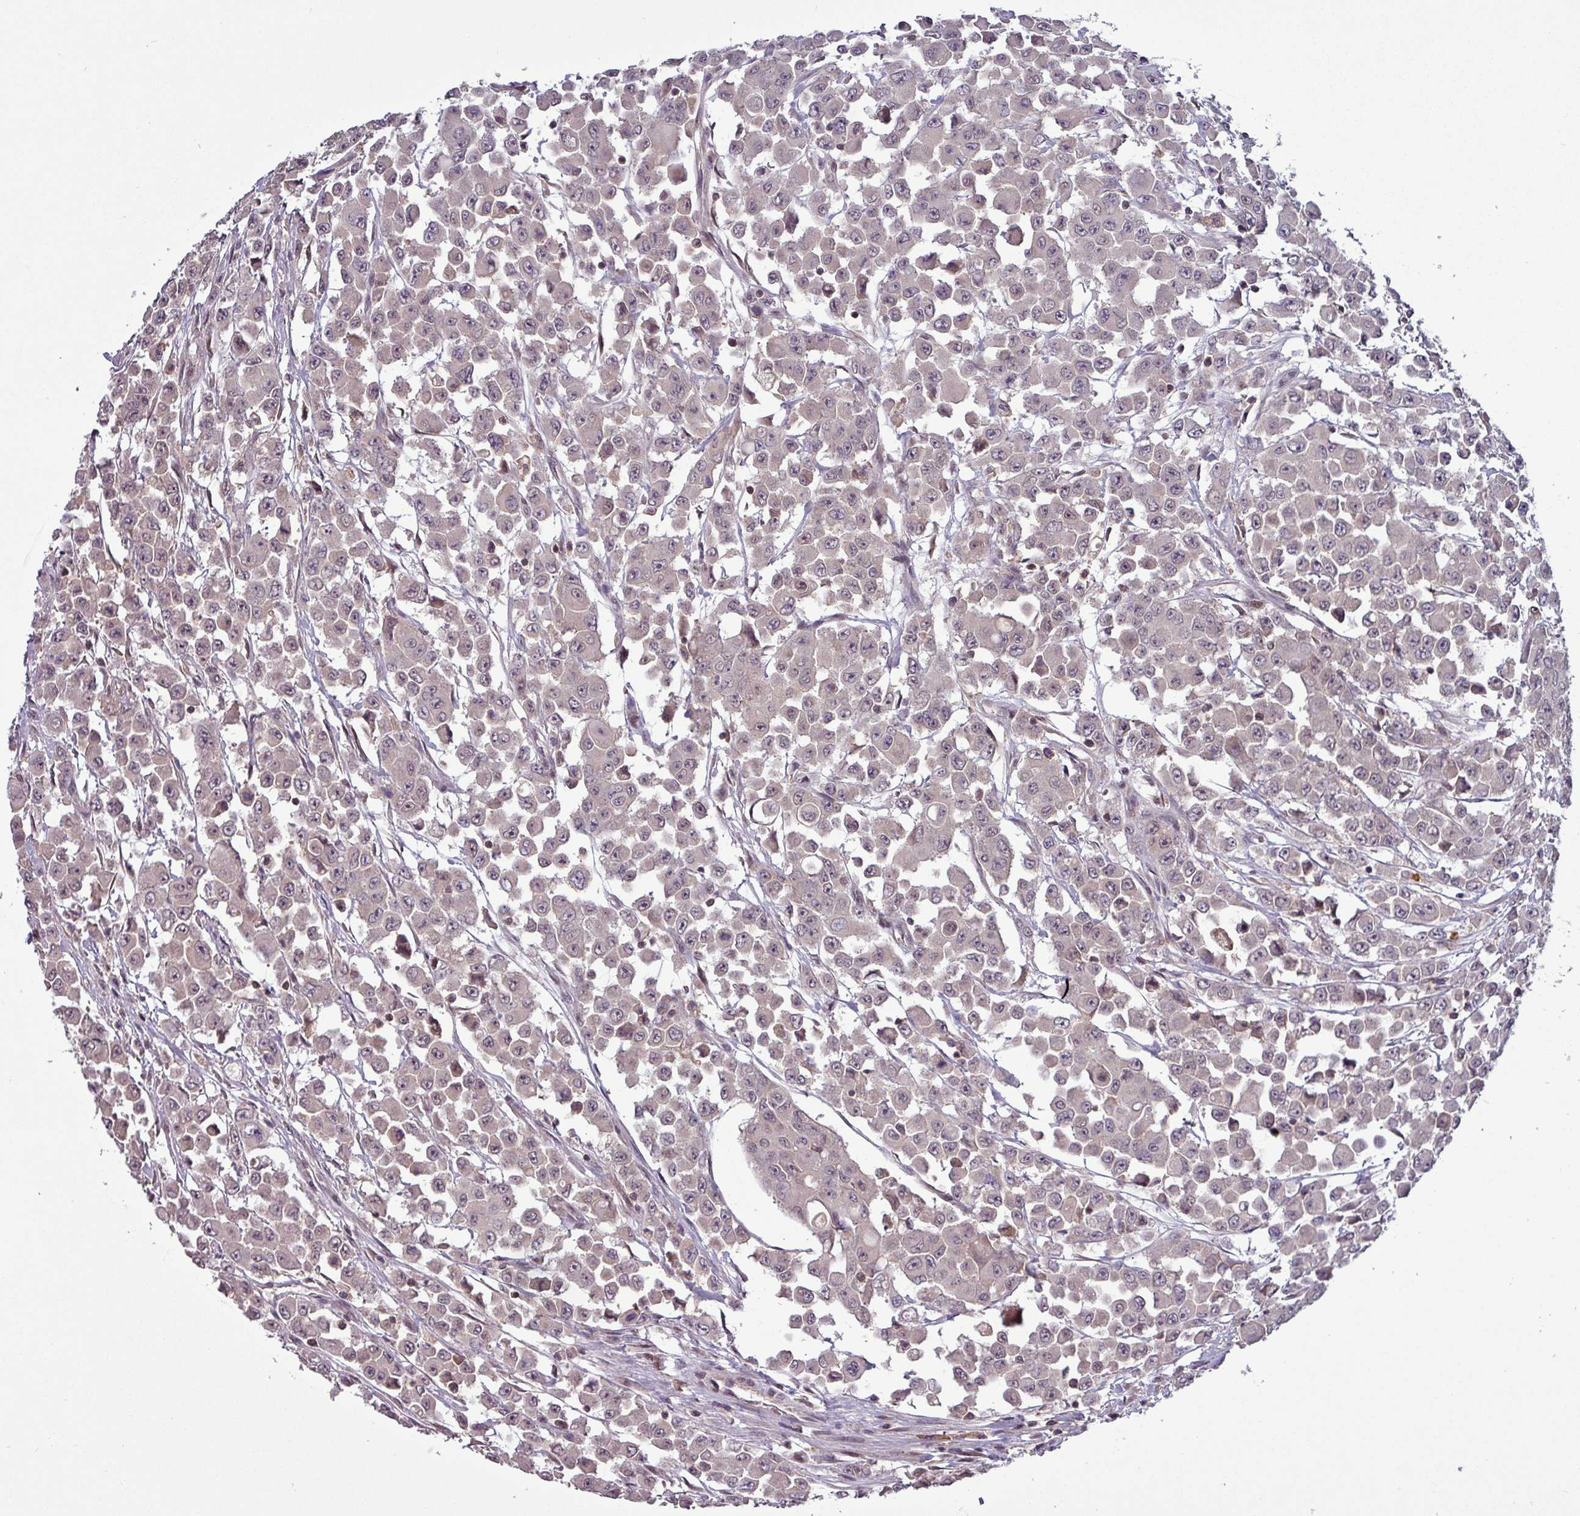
{"staining": {"intensity": "negative", "quantity": "none", "location": "none"}, "tissue": "colorectal cancer", "cell_type": "Tumor cells", "image_type": "cancer", "snomed": [{"axis": "morphology", "description": "Adenocarcinoma, NOS"}, {"axis": "topography", "description": "Colon"}], "caption": "Human colorectal adenocarcinoma stained for a protein using IHC displays no staining in tumor cells.", "gene": "PRRX1", "patient": {"sex": "male", "age": 51}}